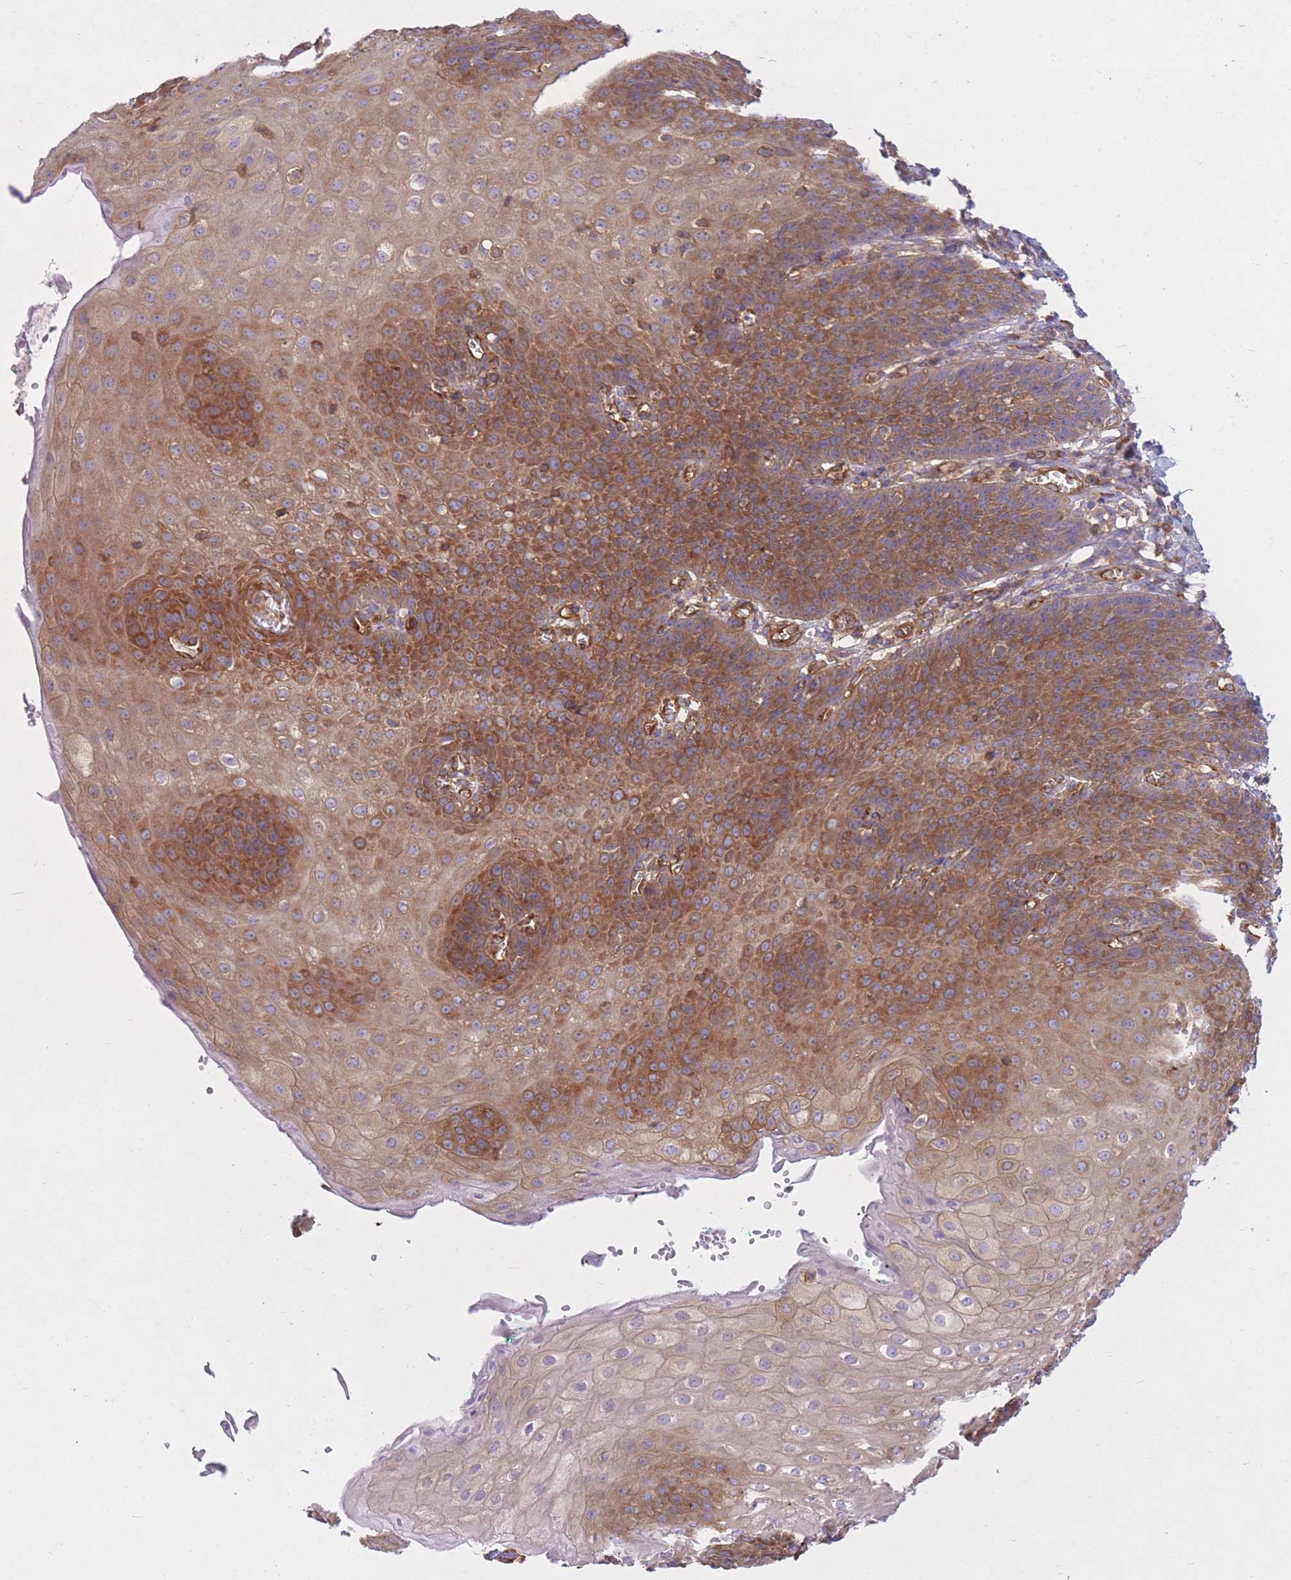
{"staining": {"intensity": "strong", "quantity": ">75%", "location": "cytoplasmic/membranous"}, "tissue": "esophagus", "cell_type": "Squamous epithelial cells", "image_type": "normal", "snomed": [{"axis": "morphology", "description": "Normal tissue, NOS"}, {"axis": "topography", "description": "Esophagus"}], "caption": "DAB (3,3'-diaminobenzidine) immunohistochemical staining of unremarkable human esophagus exhibits strong cytoplasmic/membranous protein expression in approximately >75% of squamous epithelial cells. (brown staining indicates protein expression, while blue staining denotes nuclei).", "gene": "GGA1", "patient": {"sex": "male", "age": 71}}